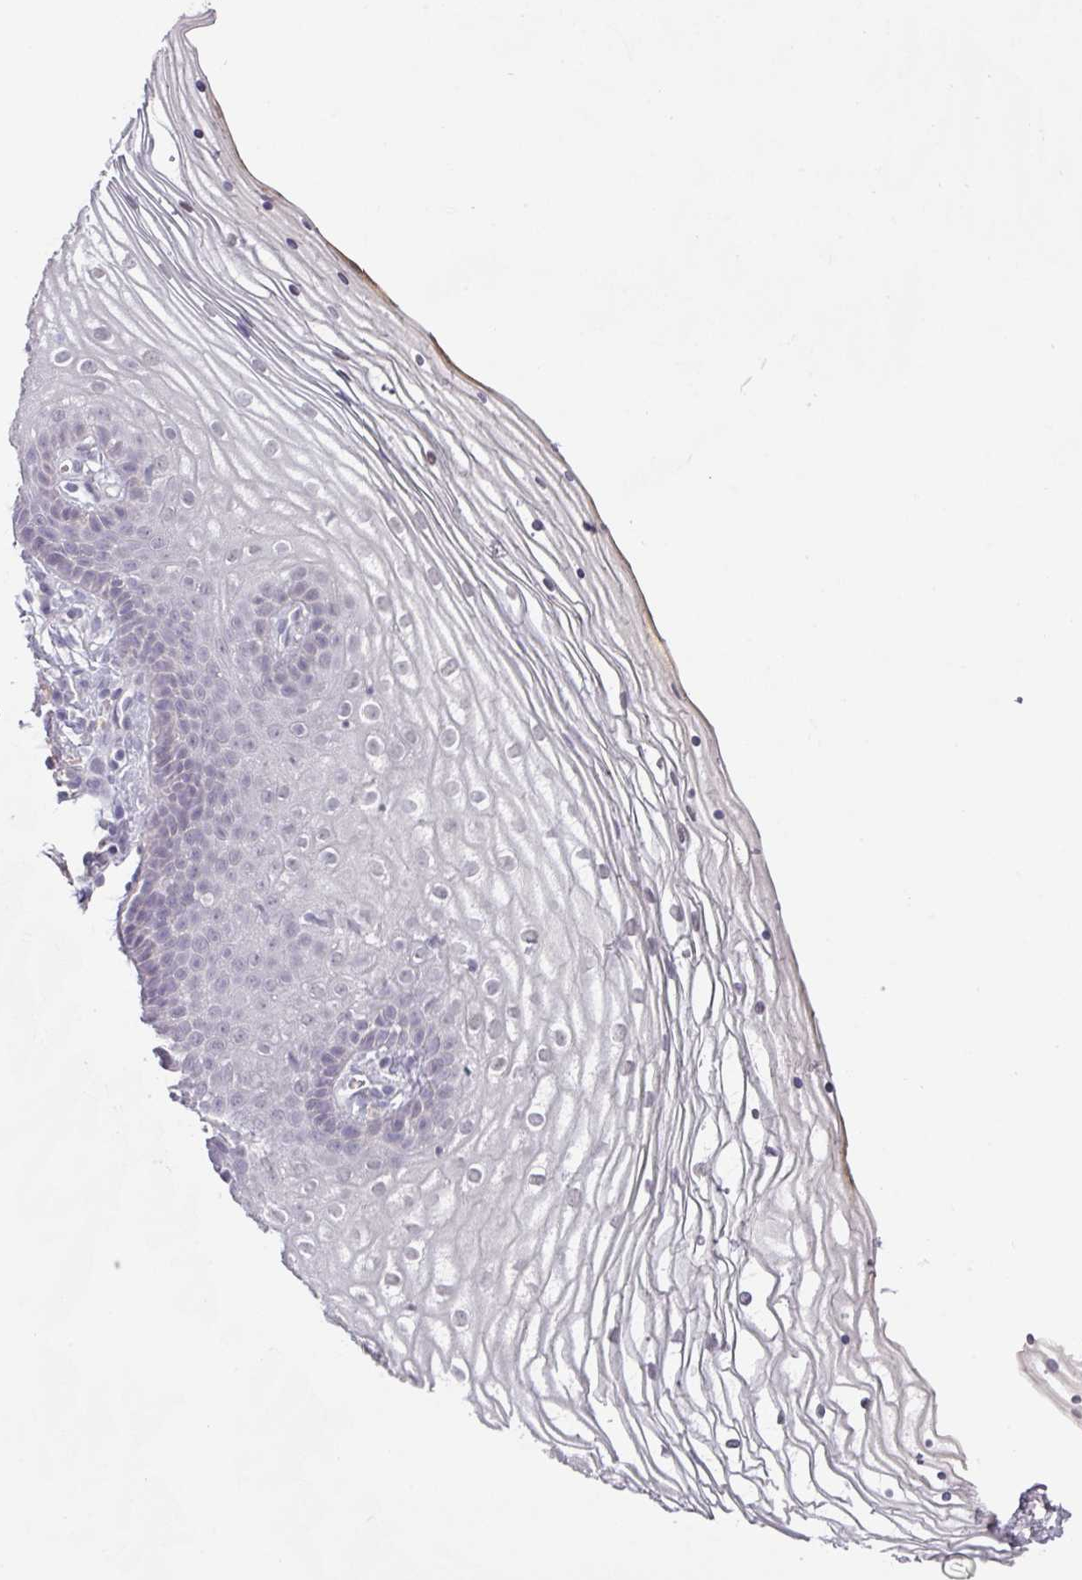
{"staining": {"intensity": "negative", "quantity": "none", "location": "none"}, "tissue": "vagina", "cell_type": "Squamous epithelial cells", "image_type": "normal", "snomed": [{"axis": "morphology", "description": "Normal tissue, NOS"}, {"axis": "topography", "description": "Vagina"}], "caption": "The photomicrograph exhibits no staining of squamous epithelial cells in unremarkable vagina.", "gene": "C1QB", "patient": {"sex": "female", "age": 56}}